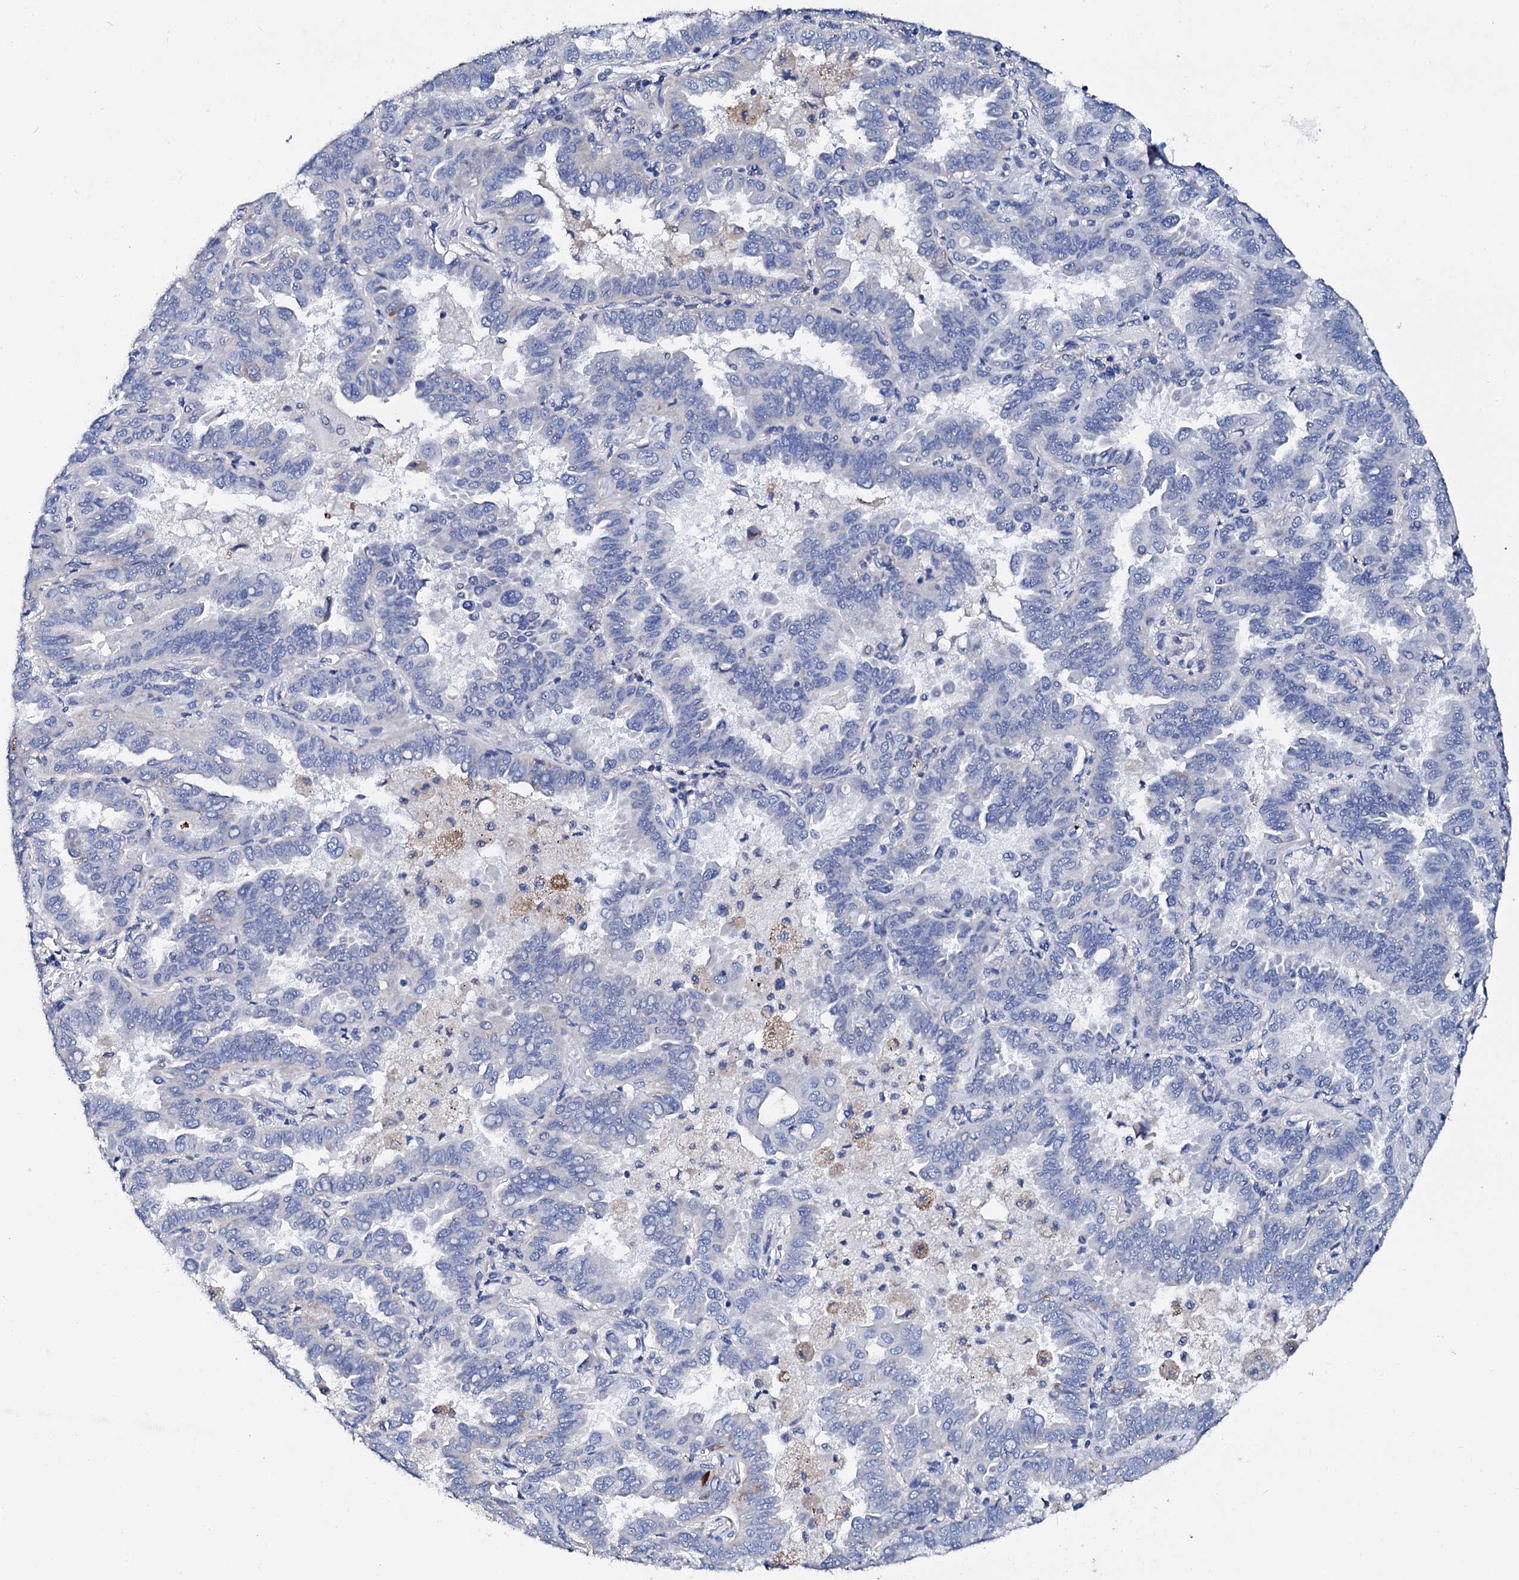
{"staining": {"intensity": "negative", "quantity": "none", "location": "none"}, "tissue": "lung cancer", "cell_type": "Tumor cells", "image_type": "cancer", "snomed": [{"axis": "morphology", "description": "Adenocarcinoma, NOS"}, {"axis": "topography", "description": "Lung"}], "caption": "Immunohistochemical staining of human lung adenocarcinoma displays no significant staining in tumor cells.", "gene": "KLHL32", "patient": {"sex": "male", "age": 64}}